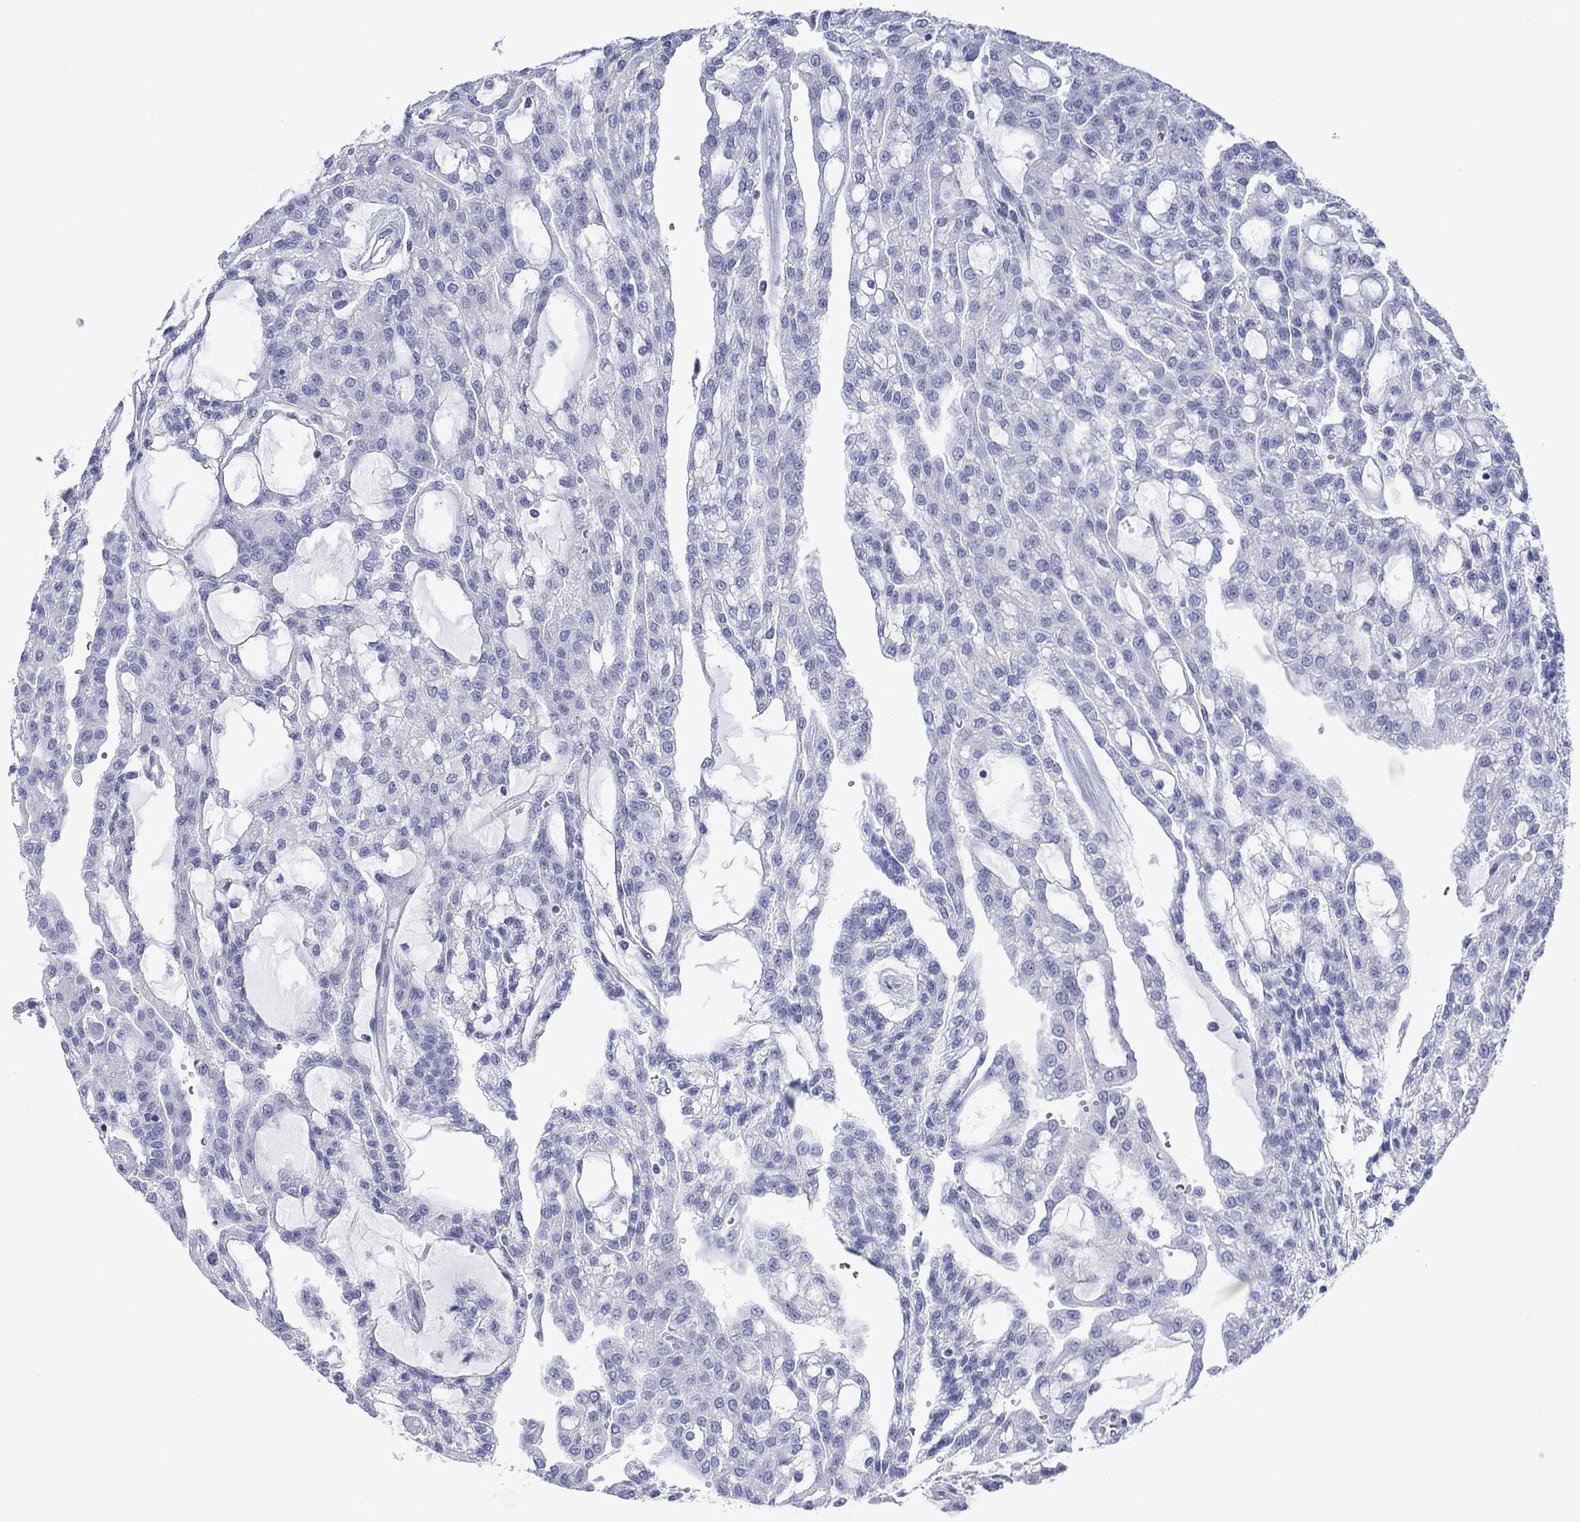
{"staining": {"intensity": "negative", "quantity": "none", "location": "none"}, "tissue": "renal cancer", "cell_type": "Tumor cells", "image_type": "cancer", "snomed": [{"axis": "morphology", "description": "Adenocarcinoma, NOS"}, {"axis": "topography", "description": "Kidney"}], "caption": "Tumor cells are negative for brown protein staining in renal cancer. Brightfield microscopy of immunohistochemistry (IHC) stained with DAB (brown) and hematoxylin (blue), captured at high magnification.", "gene": "MLANA", "patient": {"sex": "male", "age": 63}}